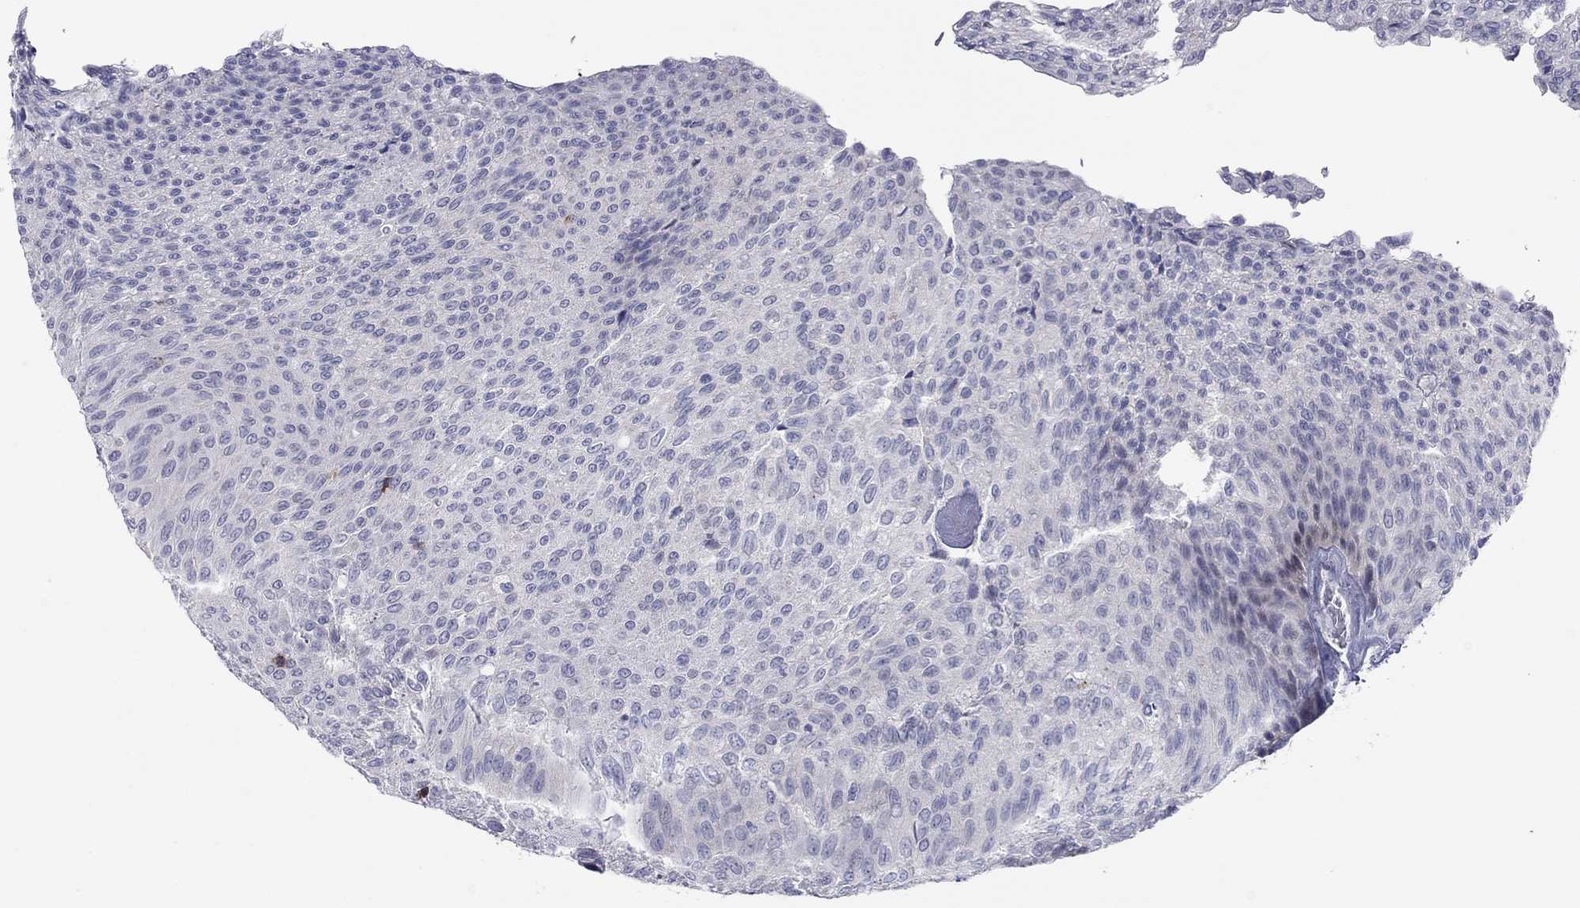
{"staining": {"intensity": "negative", "quantity": "none", "location": "none"}, "tissue": "urothelial cancer", "cell_type": "Tumor cells", "image_type": "cancer", "snomed": [{"axis": "morphology", "description": "Urothelial carcinoma, Low grade"}, {"axis": "topography", "description": "Ureter, NOS"}, {"axis": "topography", "description": "Urinary bladder"}], "caption": "This is an immunohistochemistry (IHC) micrograph of human urothelial cancer. There is no staining in tumor cells.", "gene": "ITGAE", "patient": {"sex": "male", "age": 78}}